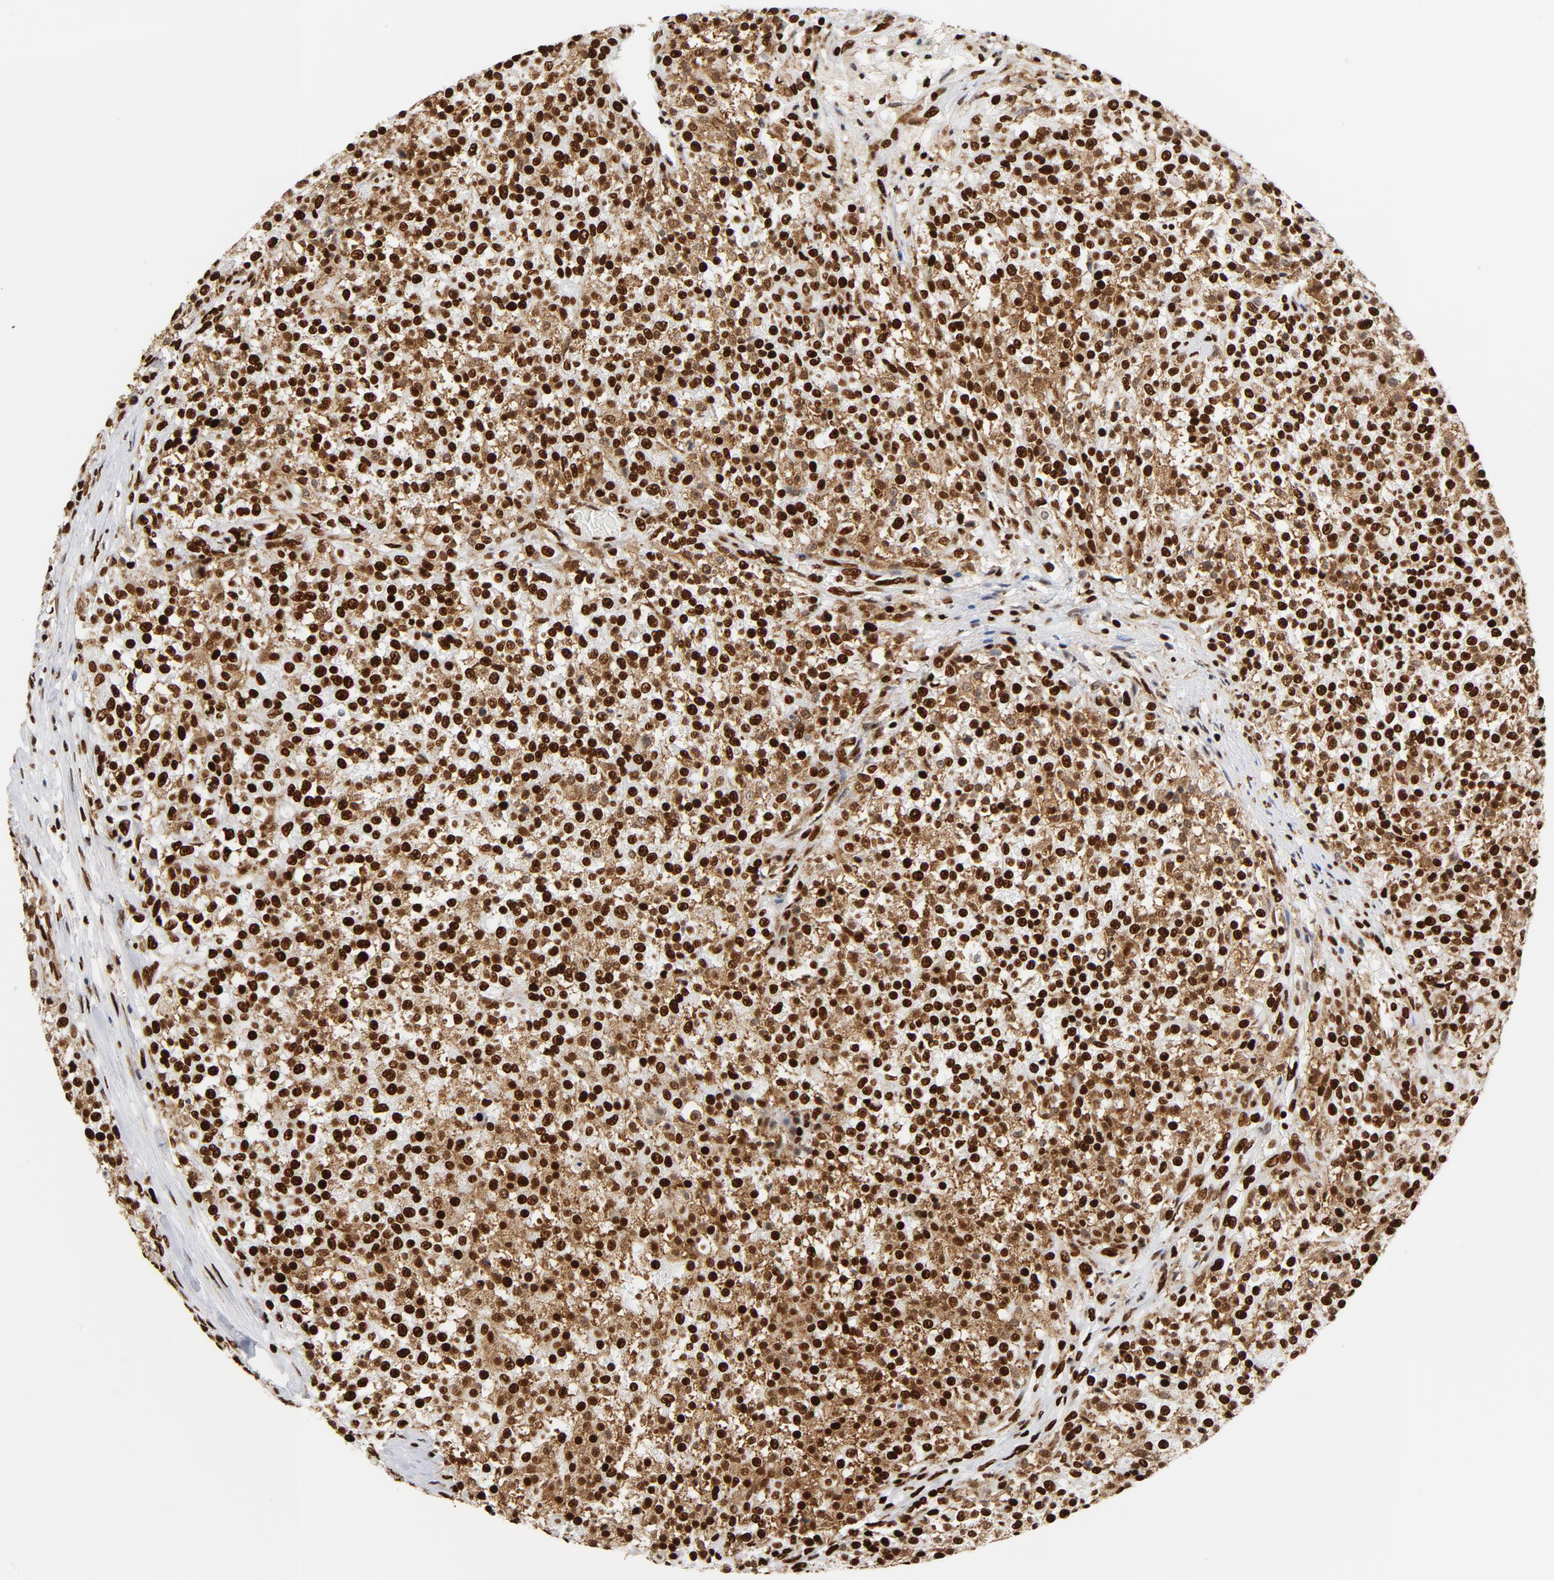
{"staining": {"intensity": "strong", "quantity": ">75%", "location": "nuclear"}, "tissue": "testis cancer", "cell_type": "Tumor cells", "image_type": "cancer", "snomed": [{"axis": "morphology", "description": "Seminoma, NOS"}, {"axis": "topography", "description": "Testis"}], "caption": "This image displays immunohistochemistry staining of human testis seminoma, with high strong nuclear expression in approximately >75% of tumor cells.", "gene": "XRCC6", "patient": {"sex": "male", "age": 59}}